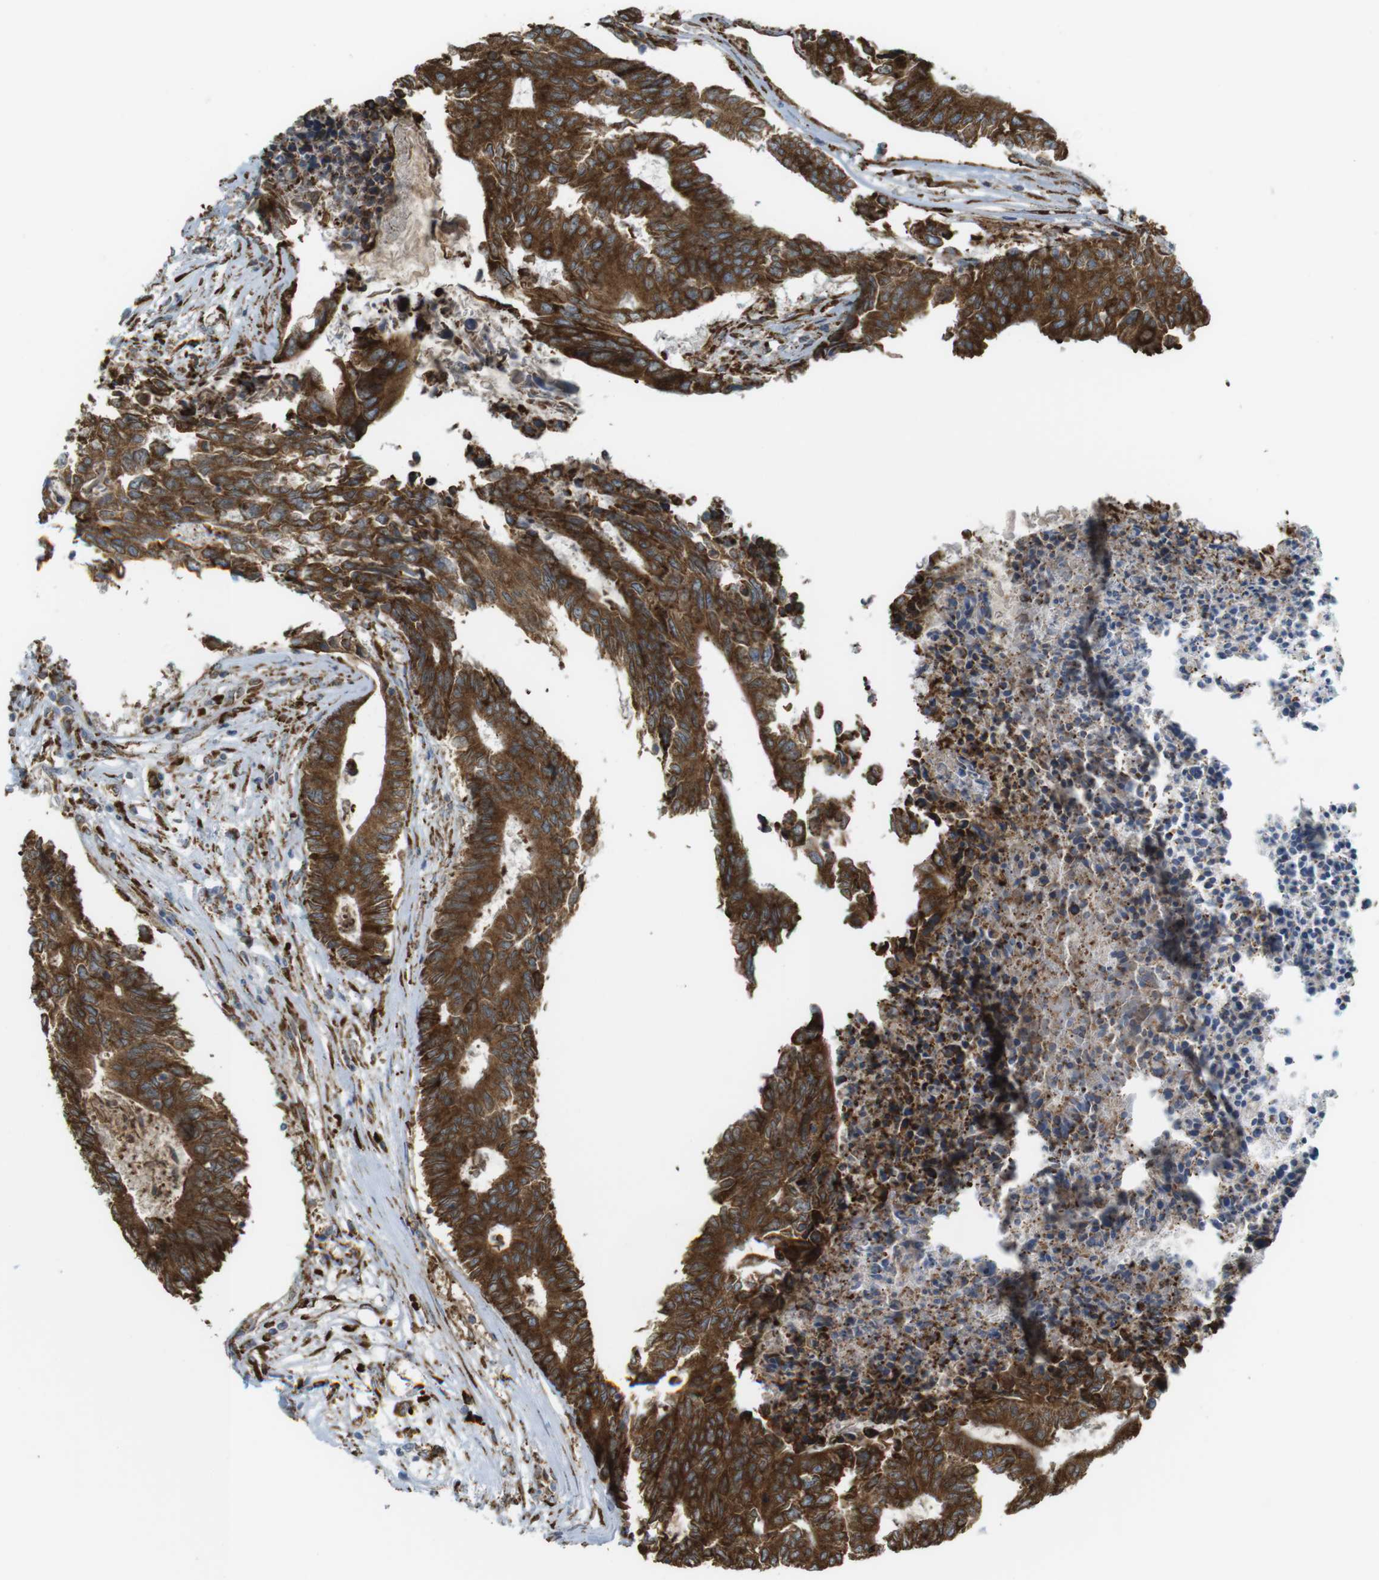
{"staining": {"intensity": "strong", "quantity": ">75%", "location": "cytoplasmic/membranous"}, "tissue": "colorectal cancer", "cell_type": "Tumor cells", "image_type": "cancer", "snomed": [{"axis": "morphology", "description": "Adenocarcinoma, NOS"}, {"axis": "topography", "description": "Rectum"}], "caption": "Protein expression analysis of colorectal adenocarcinoma displays strong cytoplasmic/membranous expression in approximately >75% of tumor cells.", "gene": "MBOAT2", "patient": {"sex": "male", "age": 63}}